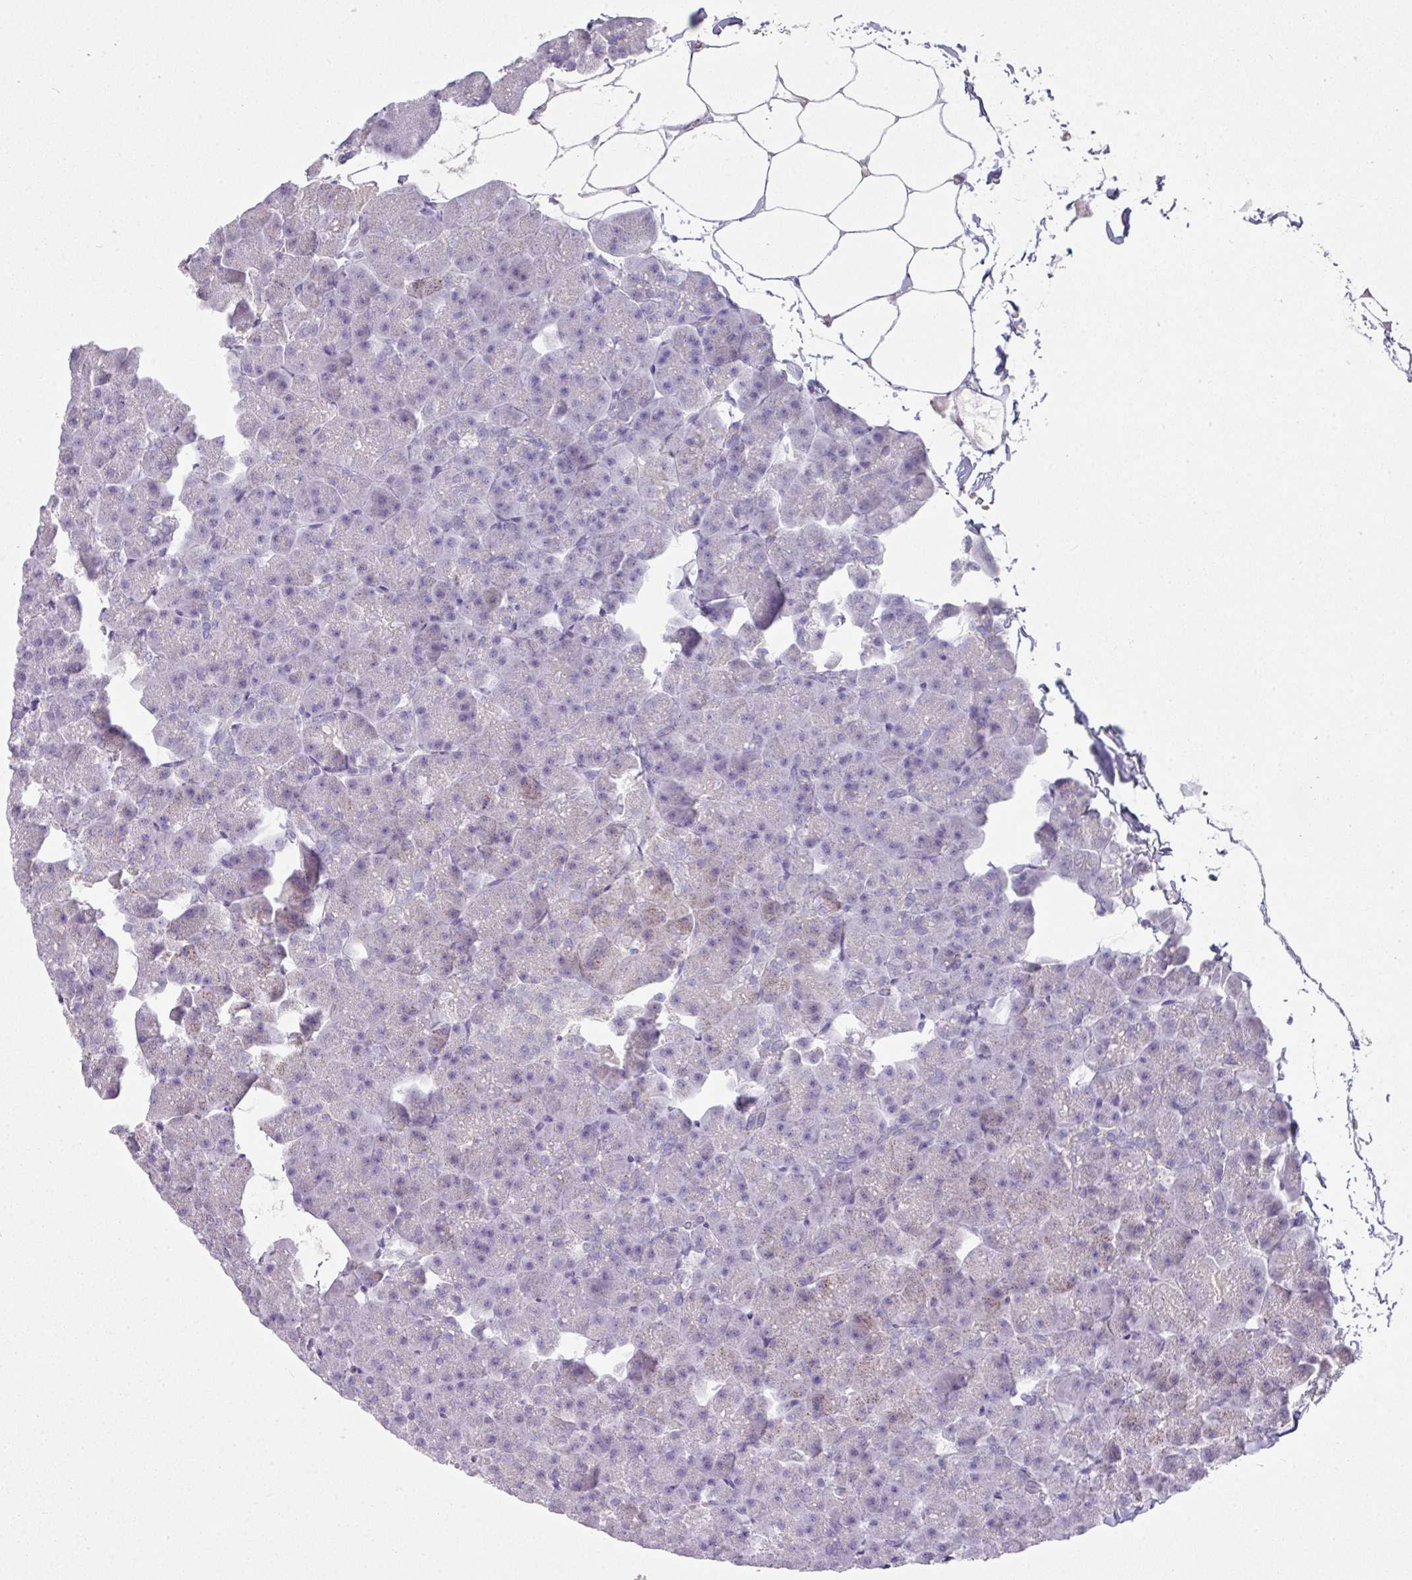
{"staining": {"intensity": "negative", "quantity": "none", "location": "none"}, "tissue": "pancreas", "cell_type": "Exocrine glandular cells", "image_type": "normal", "snomed": [{"axis": "morphology", "description": "Normal tissue, NOS"}, {"axis": "topography", "description": "Pancreas"}], "caption": "Immunohistochemistry (IHC) micrograph of unremarkable human pancreas stained for a protein (brown), which demonstrates no positivity in exocrine glandular cells. Nuclei are stained in blue.", "gene": "GLI4", "patient": {"sex": "male", "age": 35}}